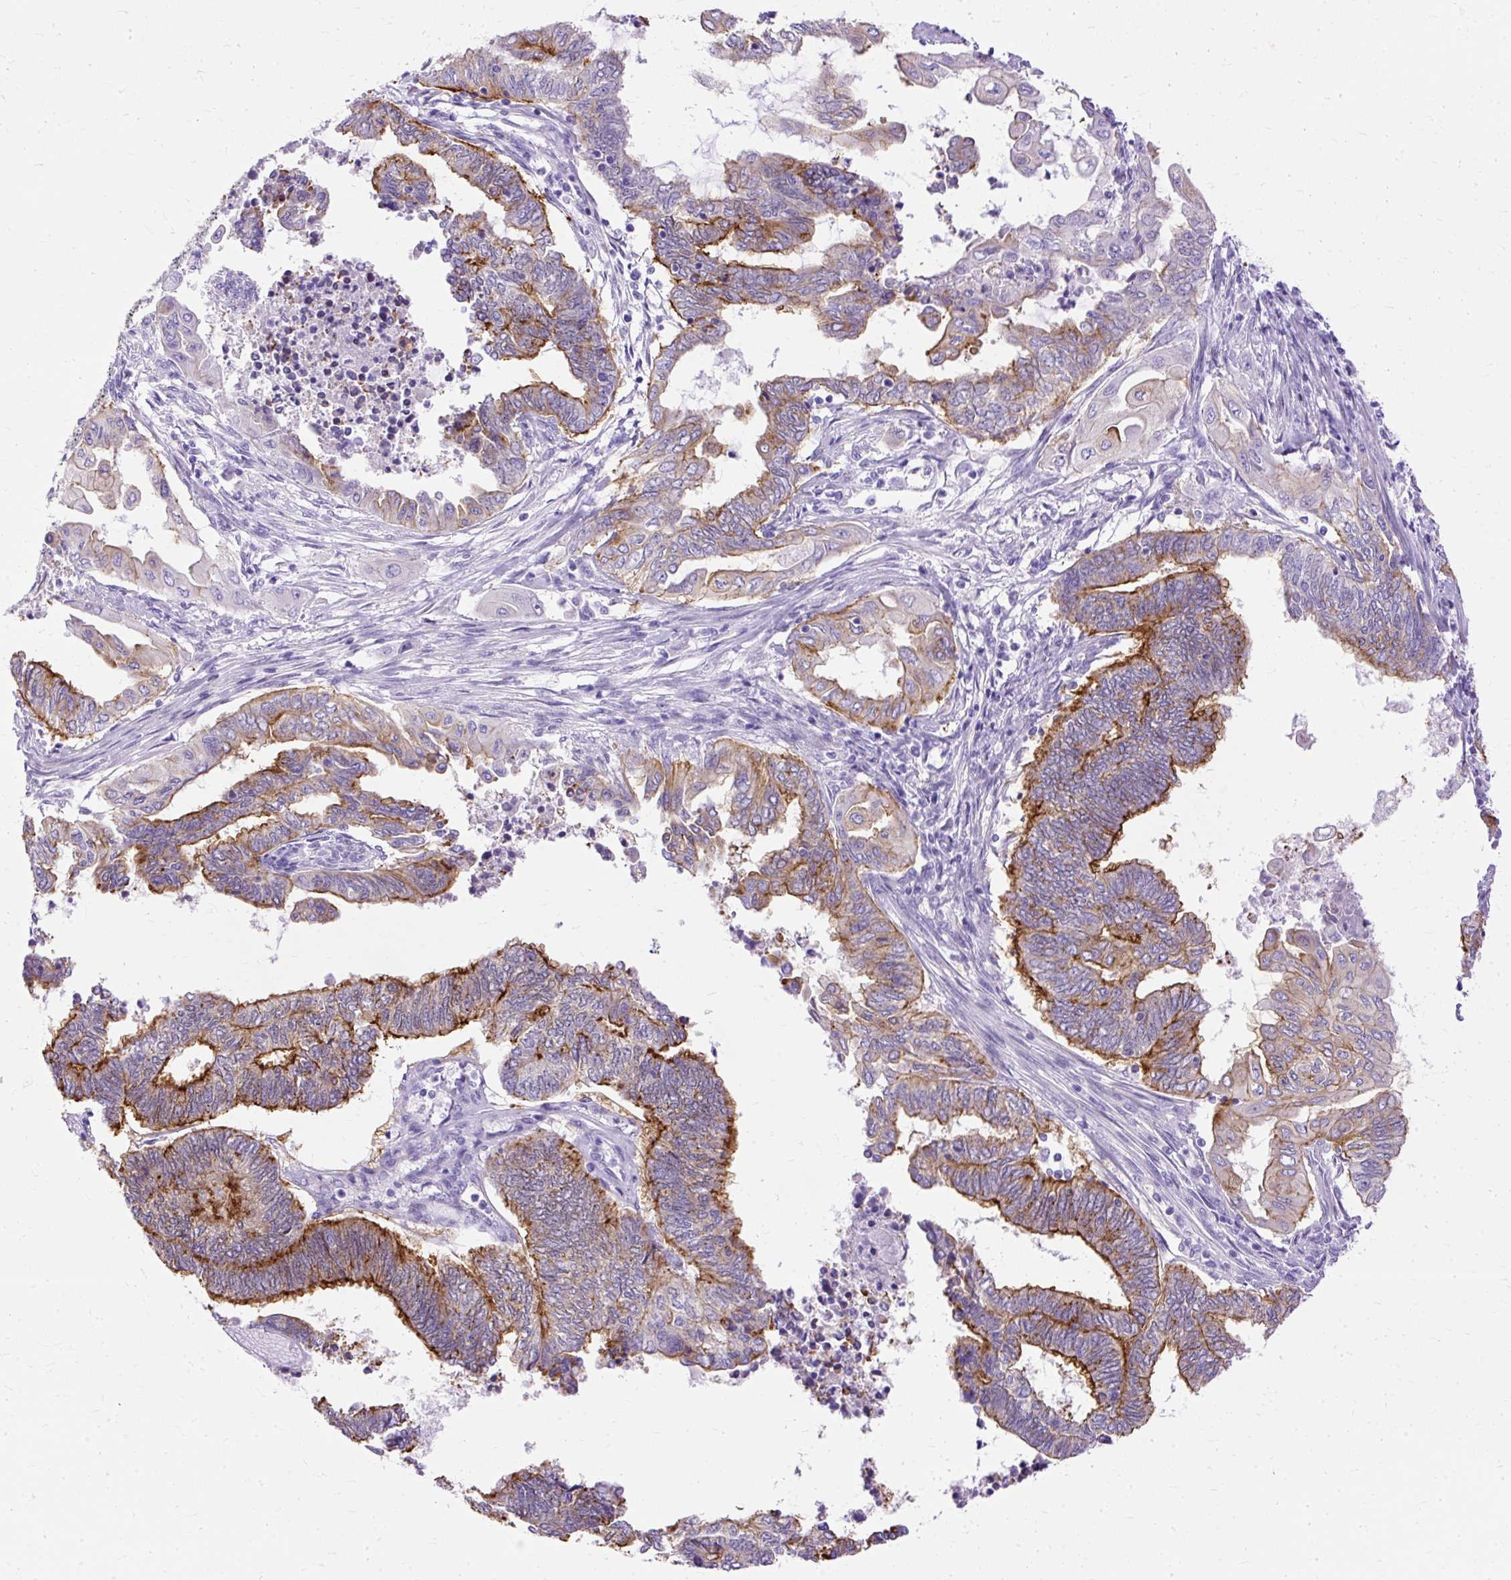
{"staining": {"intensity": "moderate", "quantity": ">75%", "location": "cytoplasmic/membranous"}, "tissue": "endometrial cancer", "cell_type": "Tumor cells", "image_type": "cancer", "snomed": [{"axis": "morphology", "description": "Adenocarcinoma, NOS"}, {"axis": "topography", "description": "Uterus"}, {"axis": "topography", "description": "Endometrium"}], "caption": "A brown stain shows moderate cytoplasmic/membranous positivity of a protein in adenocarcinoma (endometrial) tumor cells.", "gene": "MYO6", "patient": {"sex": "female", "age": 70}}